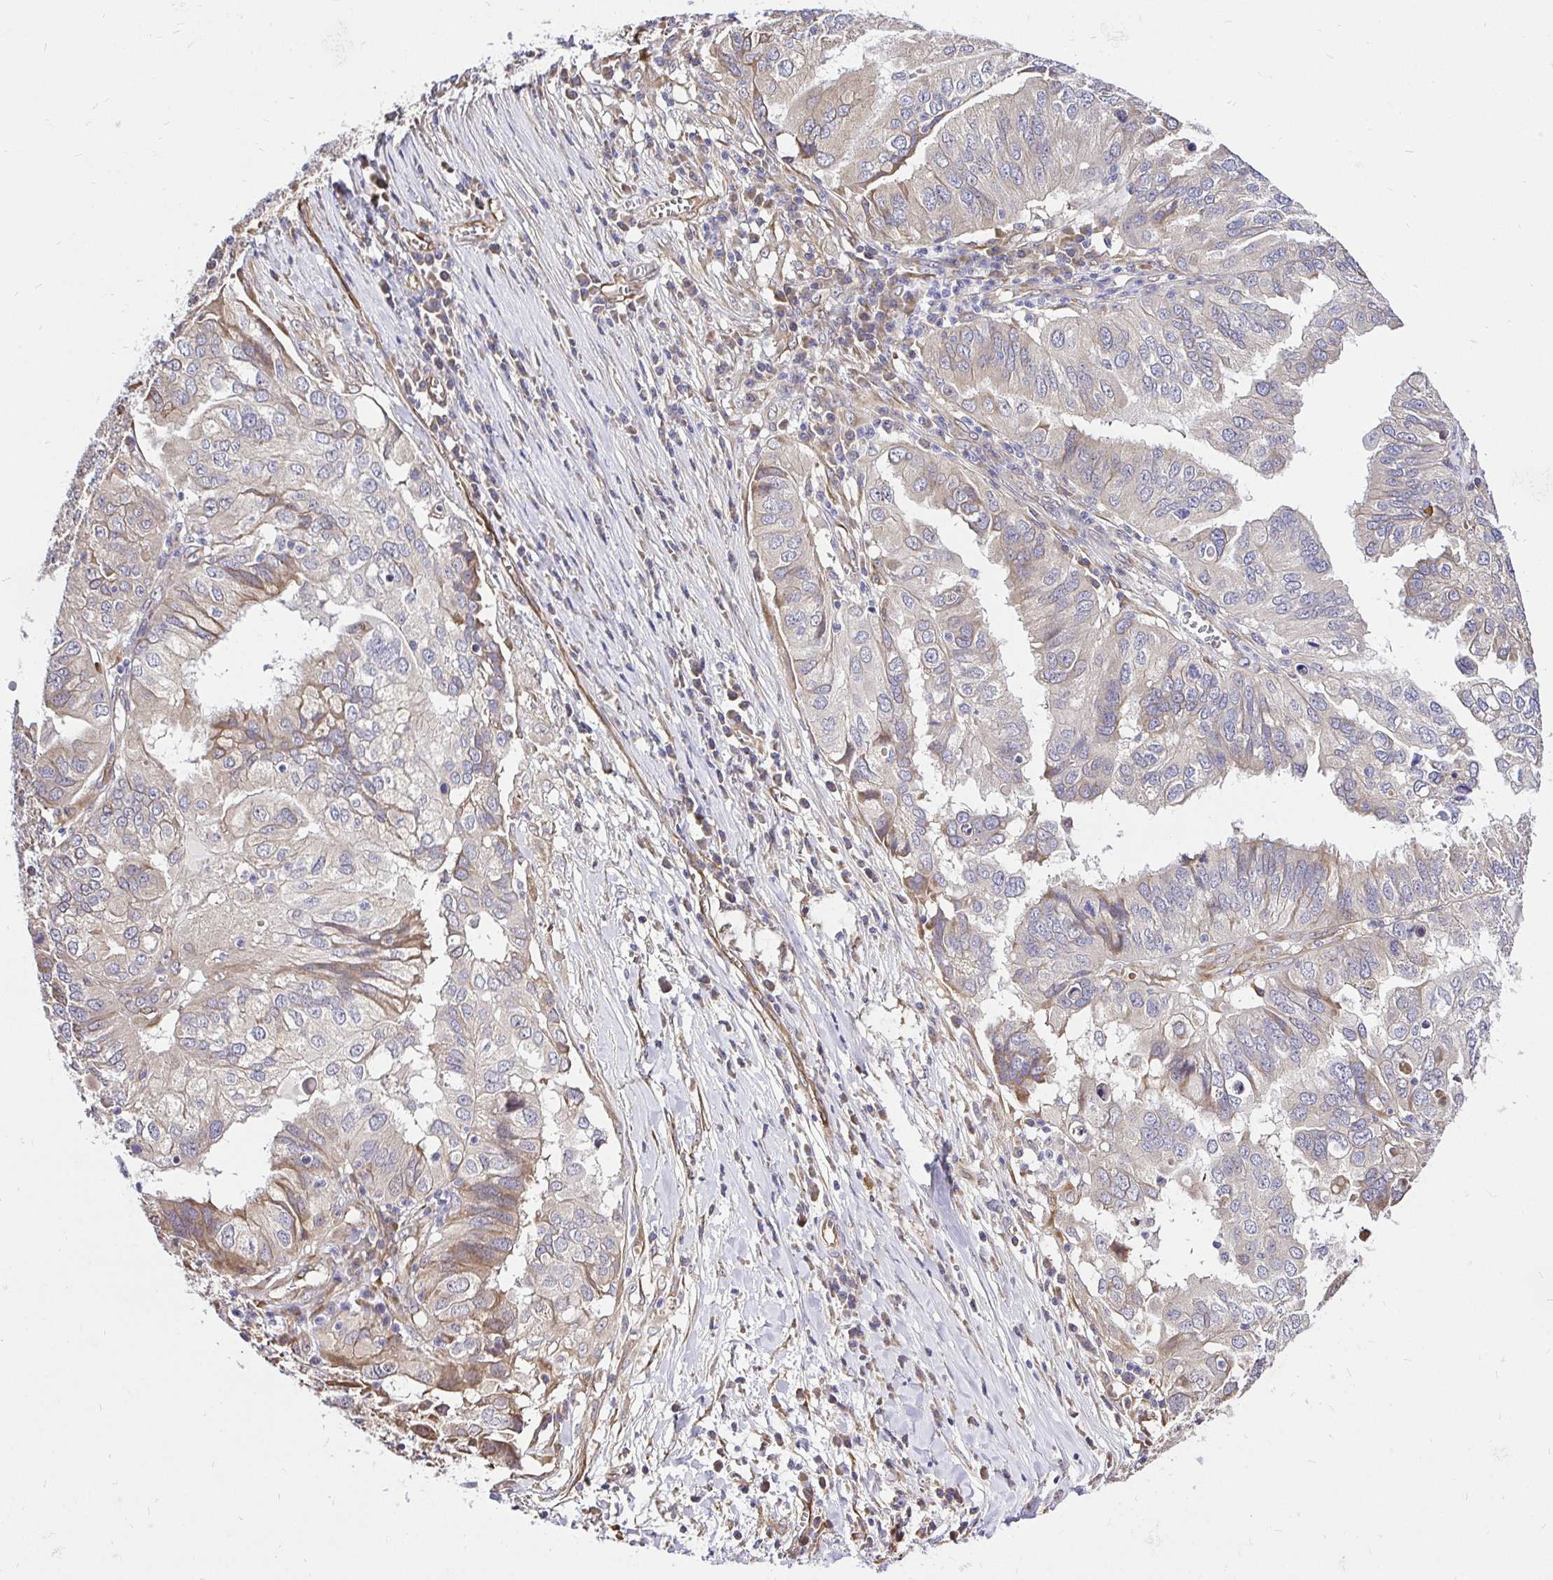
{"staining": {"intensity": "weak", "quantity": "25%-75%", "location": "cytoplasmic/membranous"}, "tissue": "ovarian cancer", "cell_type": "Tumor cells", "image_type": "cancer", "snomed": [{"axis": "morphology", "description": "Cystadenocarcinoma, serous, NOS"}, {"axis": "topography", "description": "Ovary"}], "caption": "Brown immunohistochemical staining in ovarian cancer (serous cystadenocarcinoma) exhibits weak cytoplasmic/membranous staining in approximately 25%-75% of tumor cells.", "gene": "CCDC122", "patient": {"sex": "female", "age": 79}}